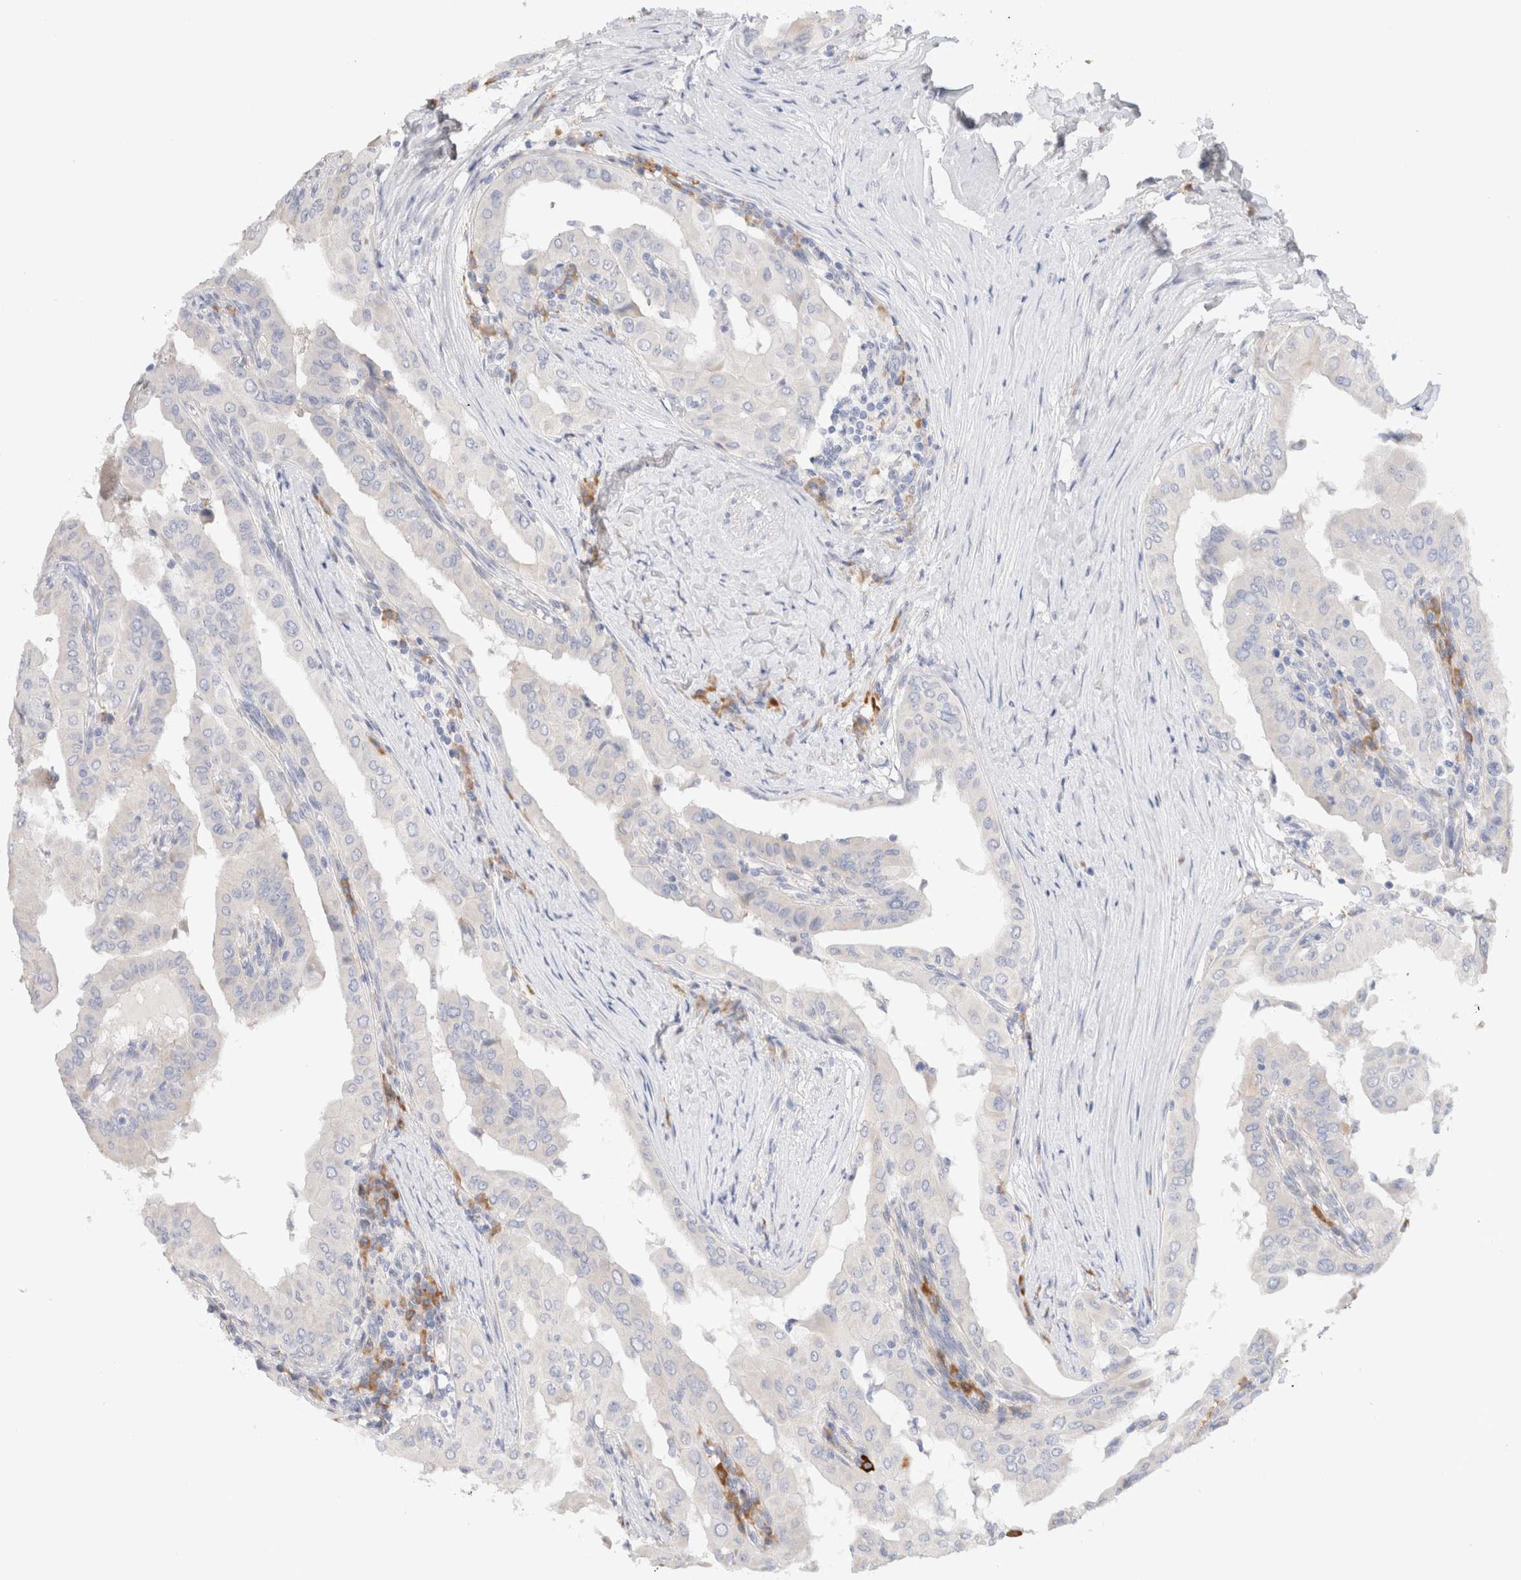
{"staining": {"intensity": "negative", "quantity": "none", "location": "none"}, "tissue": "thyroid cancer", "cell_type": "Tumor cells", "image_type": "cancer", "snomed": [{"axis": "morphology", "description": "Papillary adenocarcinoma, NOS"}, {"axis": "topography", "description": "Thyroid gland"}], "caption": "An immunohistochemistry image of thyroid cancer (papillary adenocarcinoma) is shown. There is no staining in tumor cells of thyroid cancer (papillary adenocarcinoma).", "gene": "GADD45G", "patient": {"sex": "male", "age": 33}}